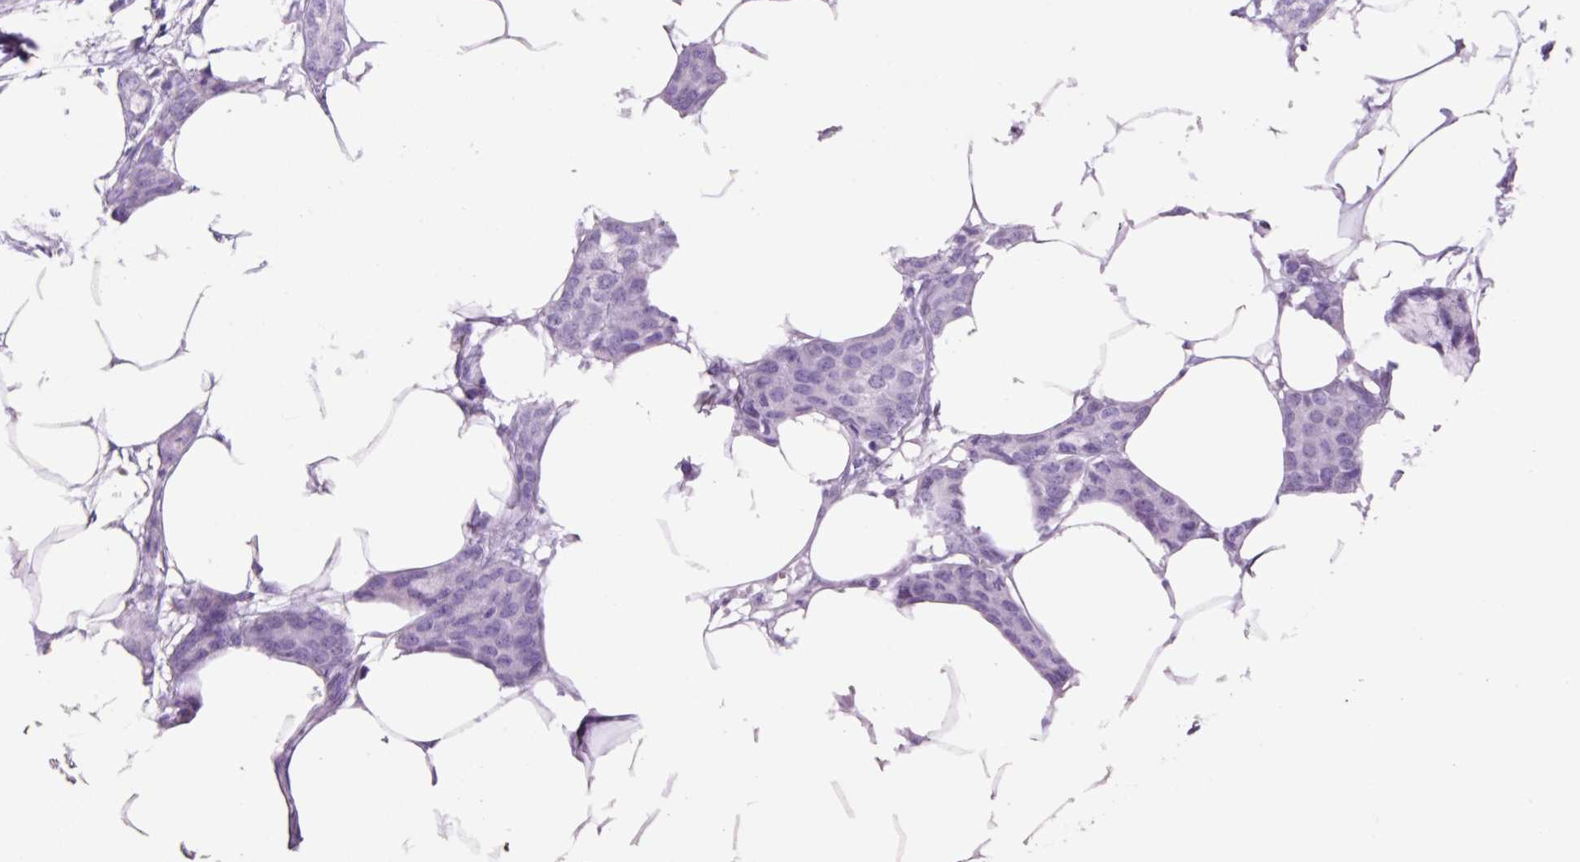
{"staining": {"intensity": "negative", "quantity": "none", "location": "none"}, "tissue": "breast cancer", "cell_type": "Tumor cells", "image_type": "cancer", "snomed": [{"axis": "morphology", "description": "Duct carcinoma"}, {"axis": "topography", "description": "Breast"}], "caption": "Human breast invasive ductal carcinoma stained for a protein using immunohistochemistry (IHC) displays no expression in tumor cells.", "gene": "VPREB1", "patient": {"sex": "female", "age": 73}}